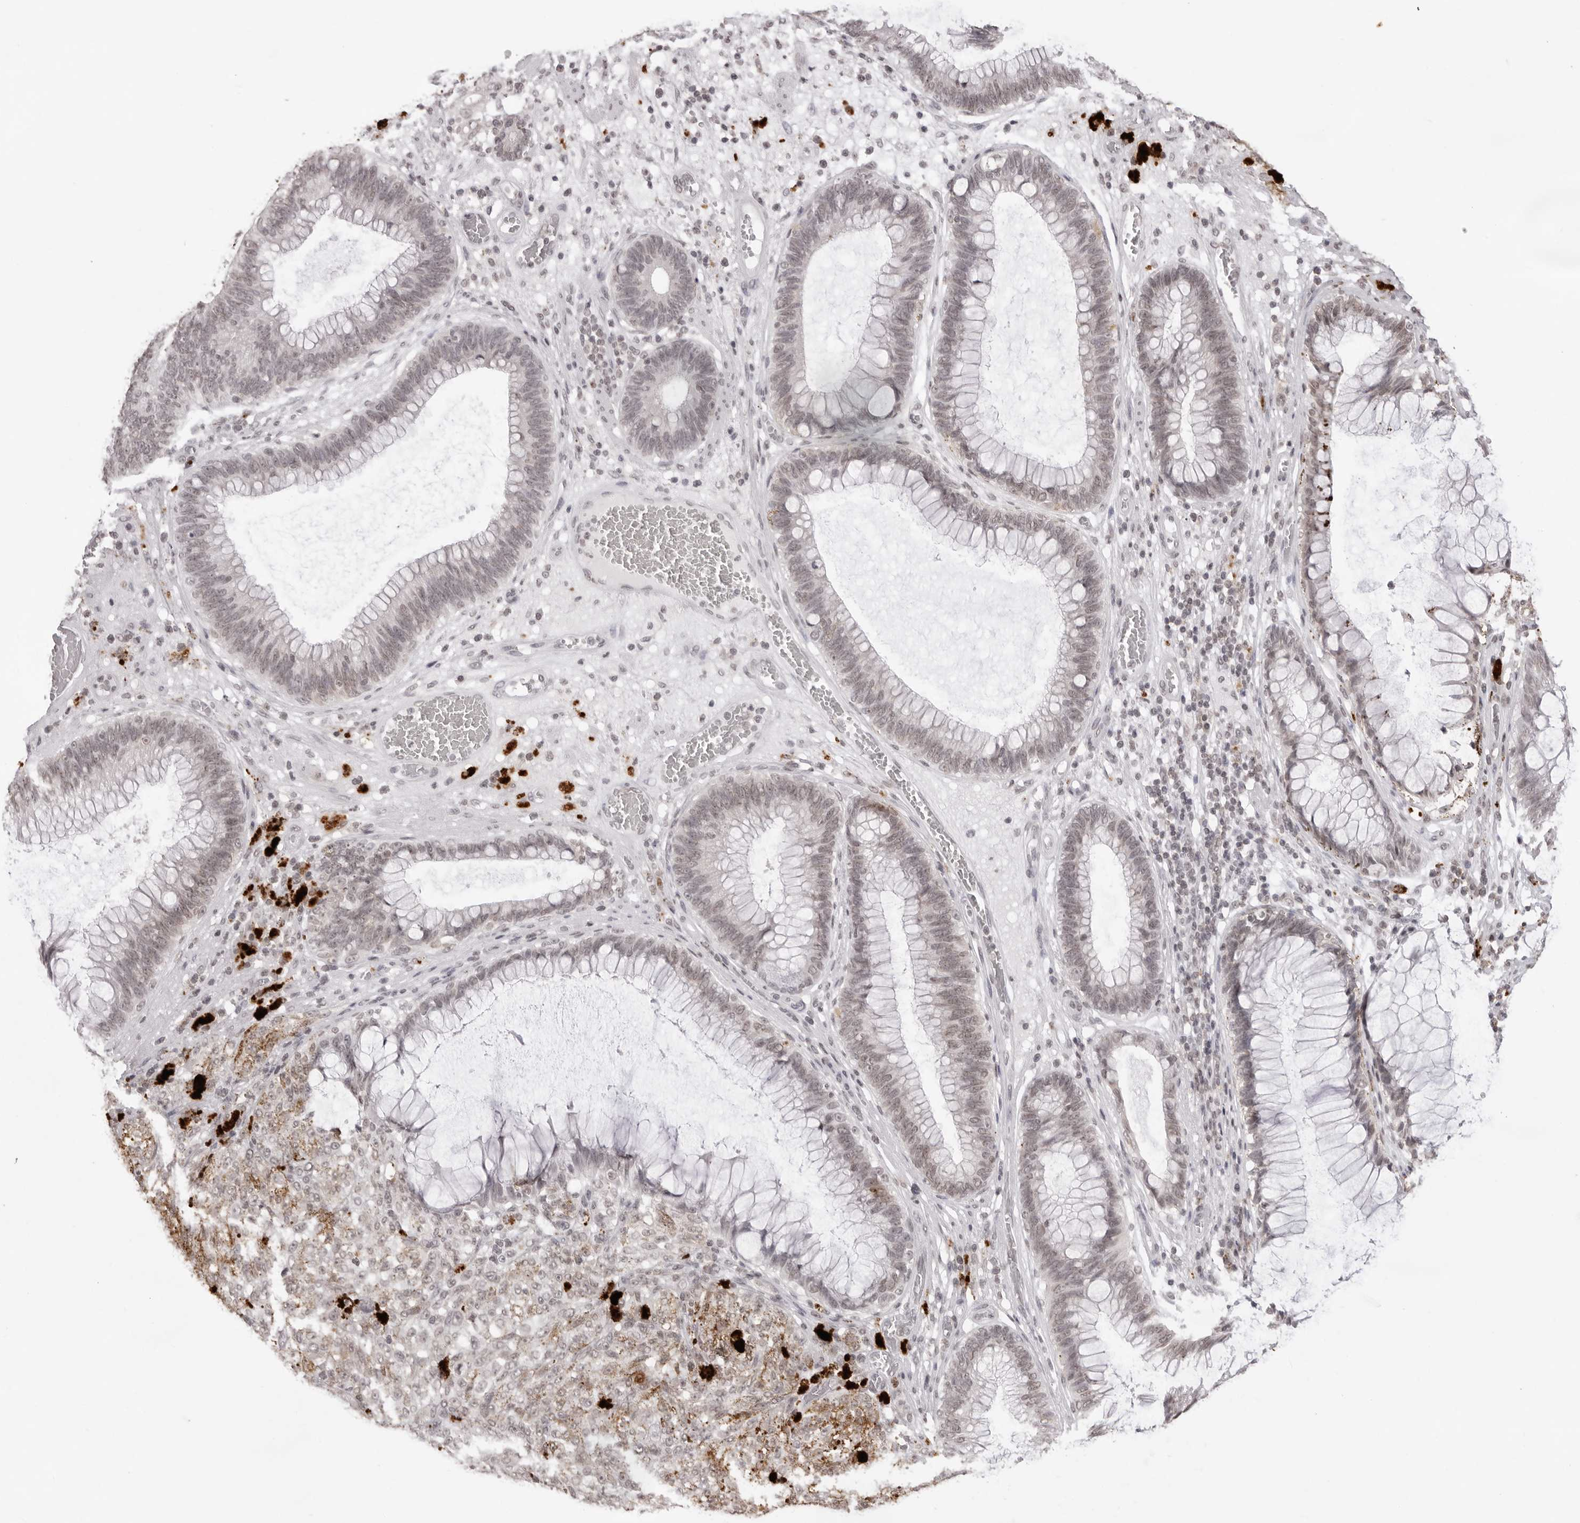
{"staining": {"intensity": "negative", "quantity": "none", "location": "none"}, "tissue": "melanoma", "cell_type": "Tumor cells", "image_type": "cancer", "snomed": [{"axis": "morphology", "description": "Malignant melanoma, NOS"}, {"axis": "topography", "description": "Rectum"}], "caption": "Immunohistochemistry (IHC) histopathology image of melanoma stained for a protein (brown), which exhibits no expression in tumor cells. (DAB (3,3'-diaminobenzidine) IHC visualized using brightfield microscopy, high magnification).", "gene": "NTM", "patient": {"sex": "female", "age": 81}}